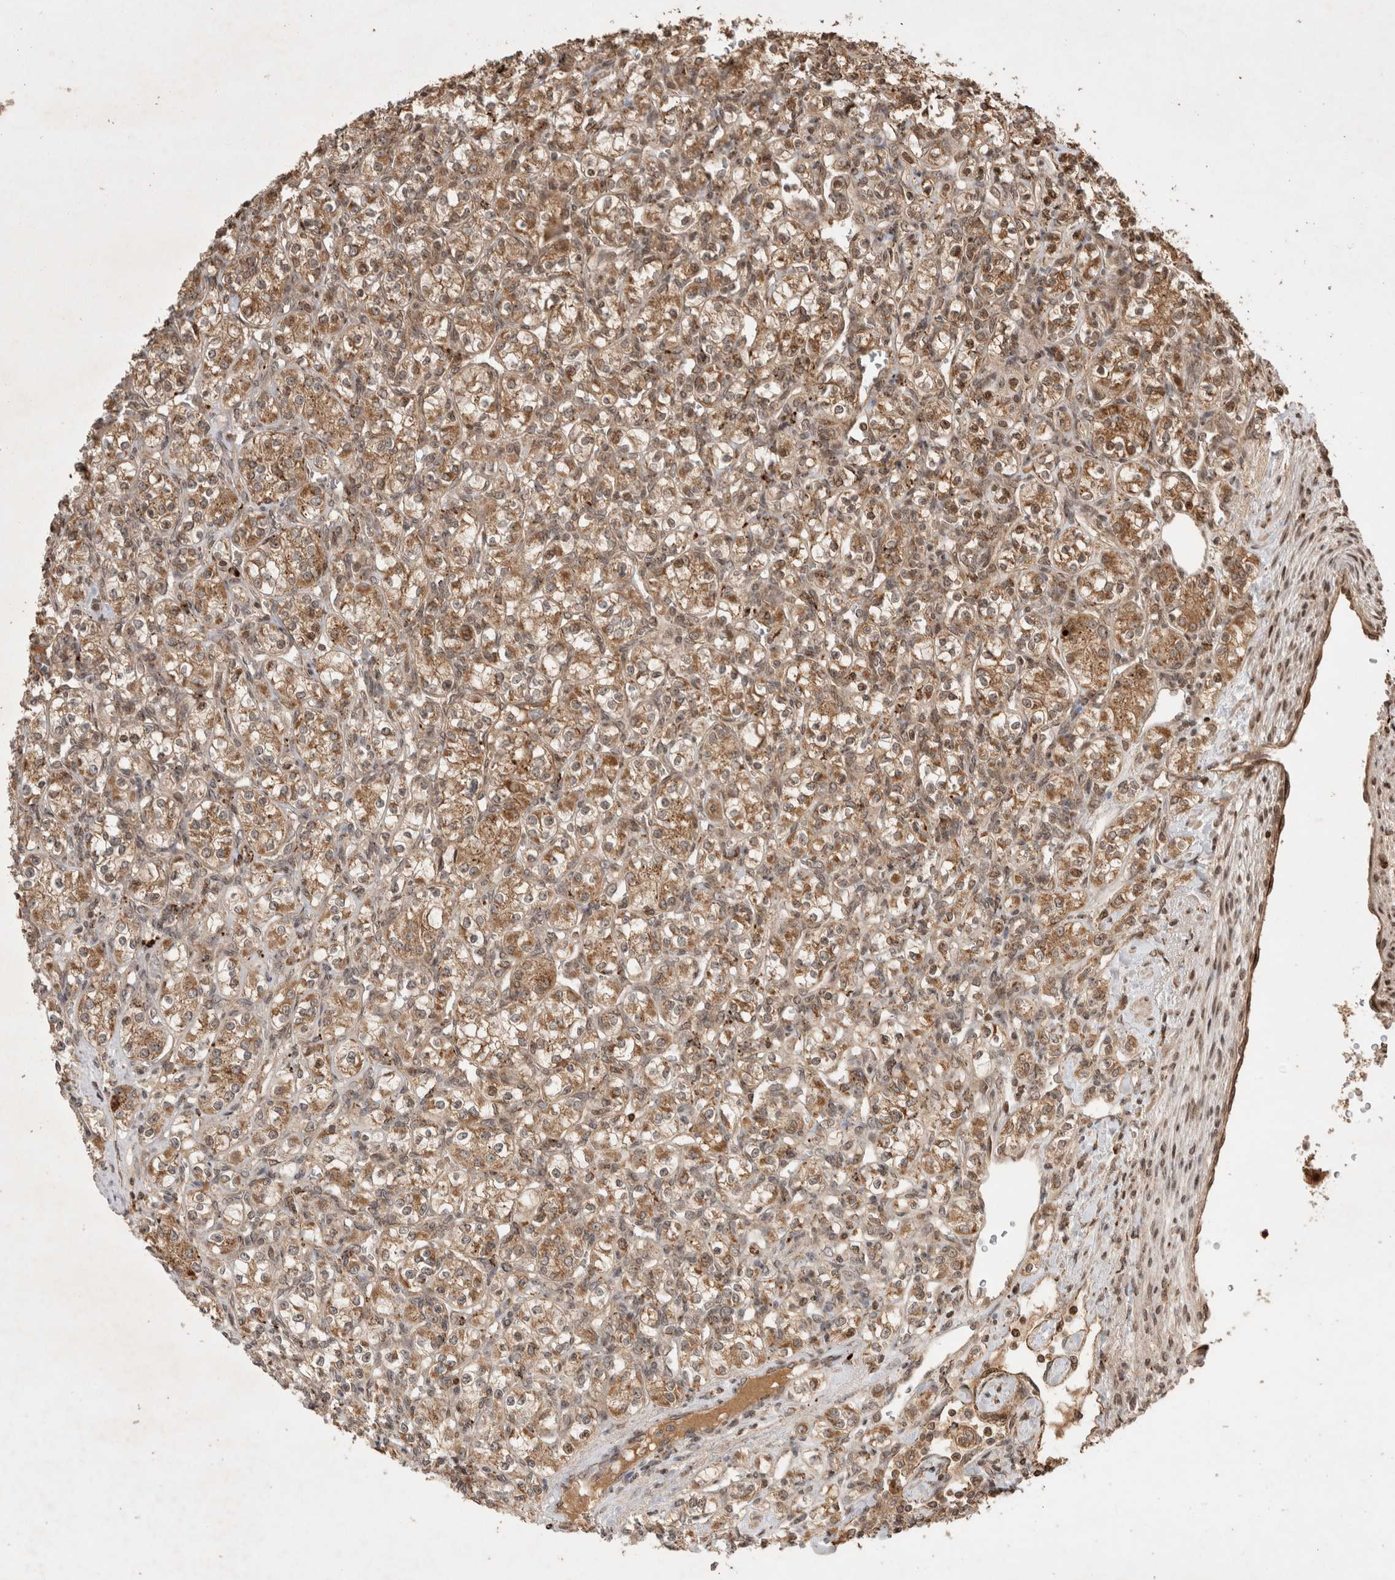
{"staining": {"intensity": "moderate", "quantity": ">75%", "location": "cytoplasmic/membranous"}, "tissue": "renal cancer", "cell_type": "Tumor cells", "image_type": "cancer", "snomed": [{"axis": "morphology", "description": "Adenocarcinoma, NOS"}, {"axis": "topography", "description": "Kidney"}], "caption": "Renal cancer (adenocarcinoma) stained for a protein shows moderate cytoplasmic/membranous positivity in tumor cells. Using DAB (brown) and hematoxylin (blue) stains, captured at high magnification using brightfield microscopy.", "gene": "FAM221A", "patient": {"sex": "male", "age": 77}}